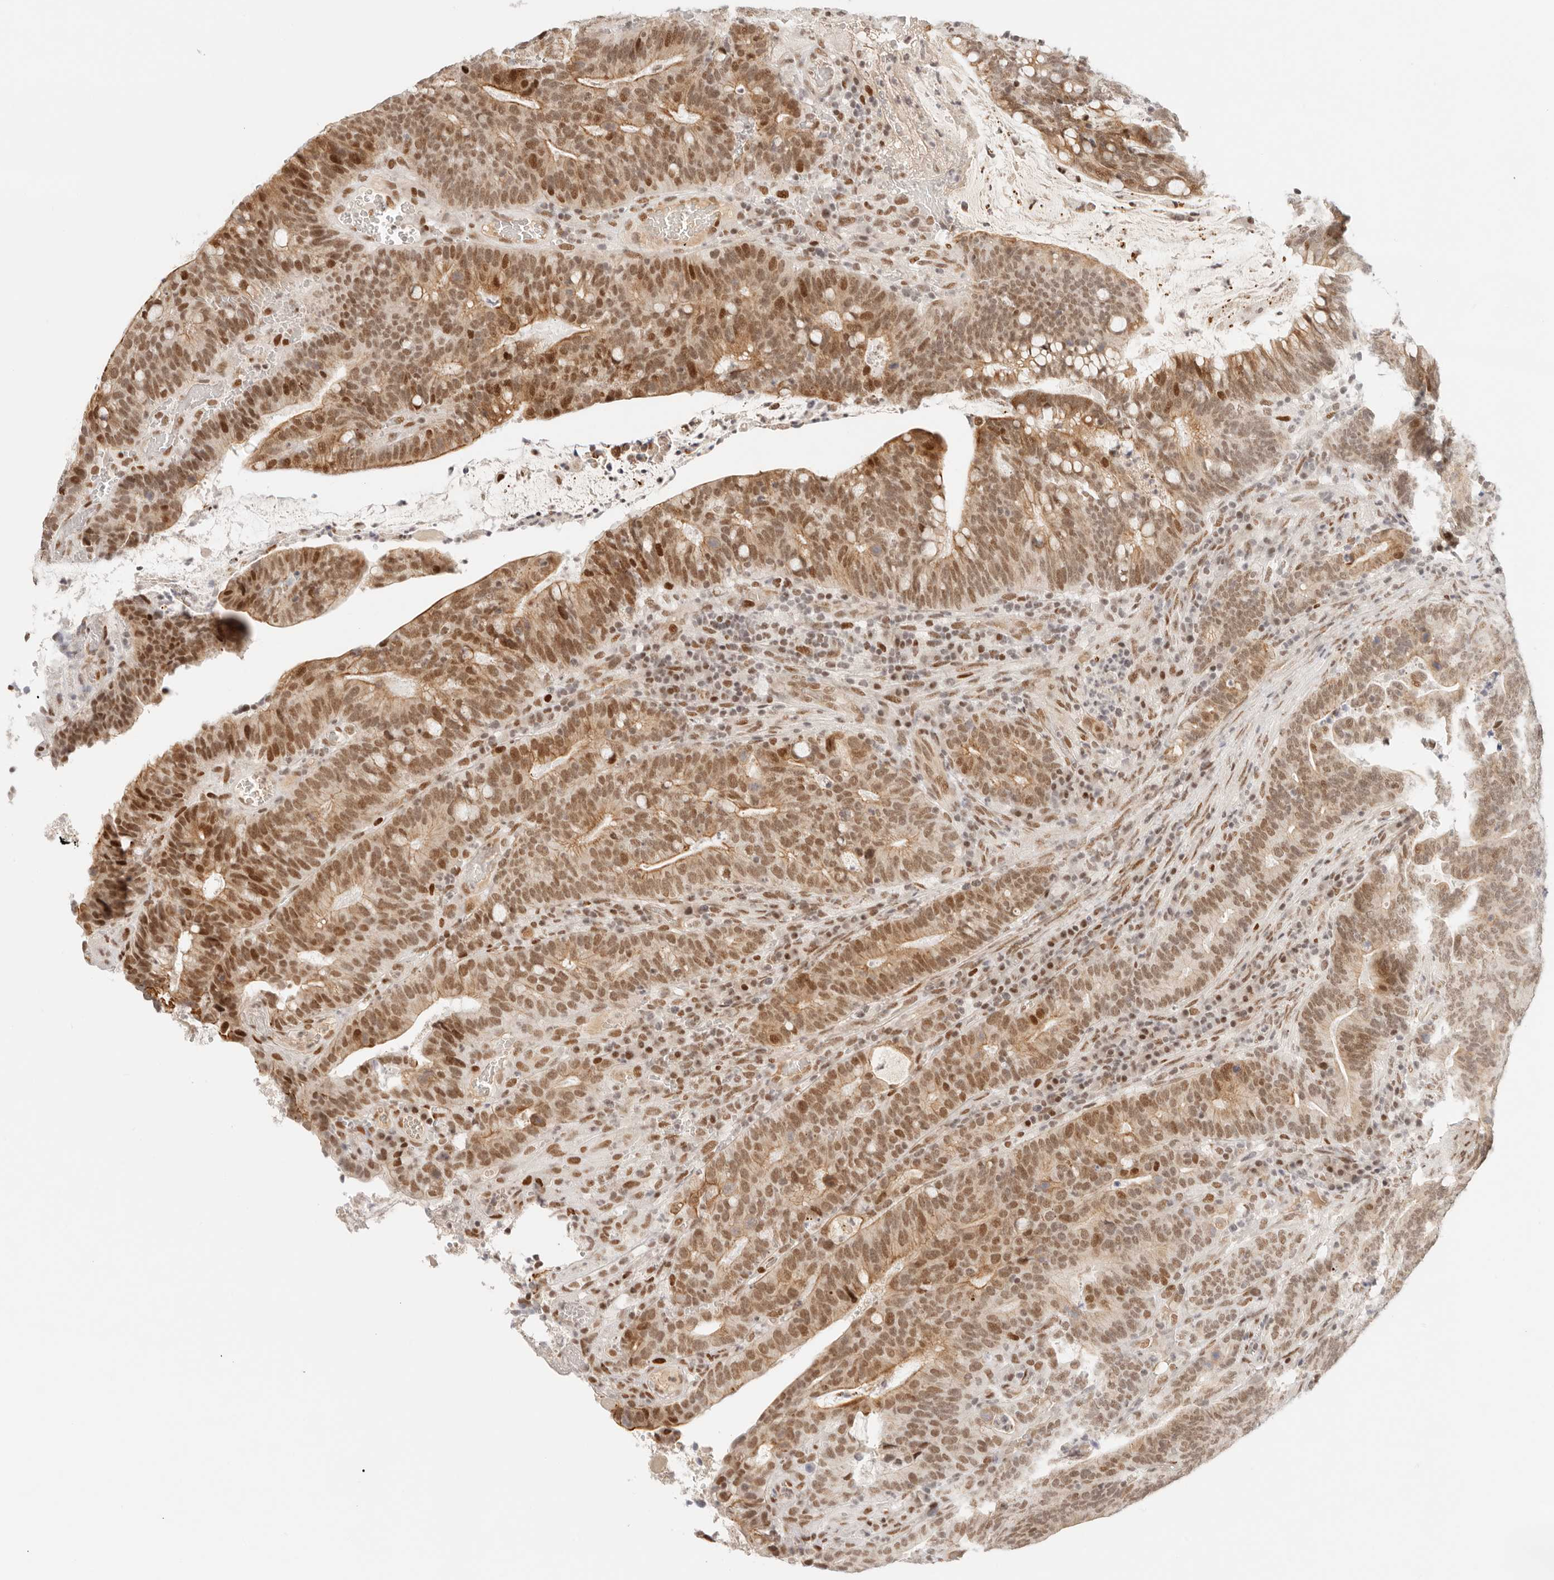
{"staining": {"intensity": "moderate", "quantity": ">75%", "location": "nuclear"}, "tissue": "colorectal cancer", "cell_type": "Tumor cells", "image_type": "cancer", "snomed": [{"axis": "morphology", "description": "Adenocarcinoma, NOS"}, {"axis": "topography", "description": "Colon"}], "caption": "The image demonstrates immunohistochemical staining of colorectal cancer (adenocarcinoma). There is moderate nuclear positivity is appreciated in approximately >75% of tumor cells.", "gene": "HOXC5", "patient": {"sex": "female", "age": 66}}